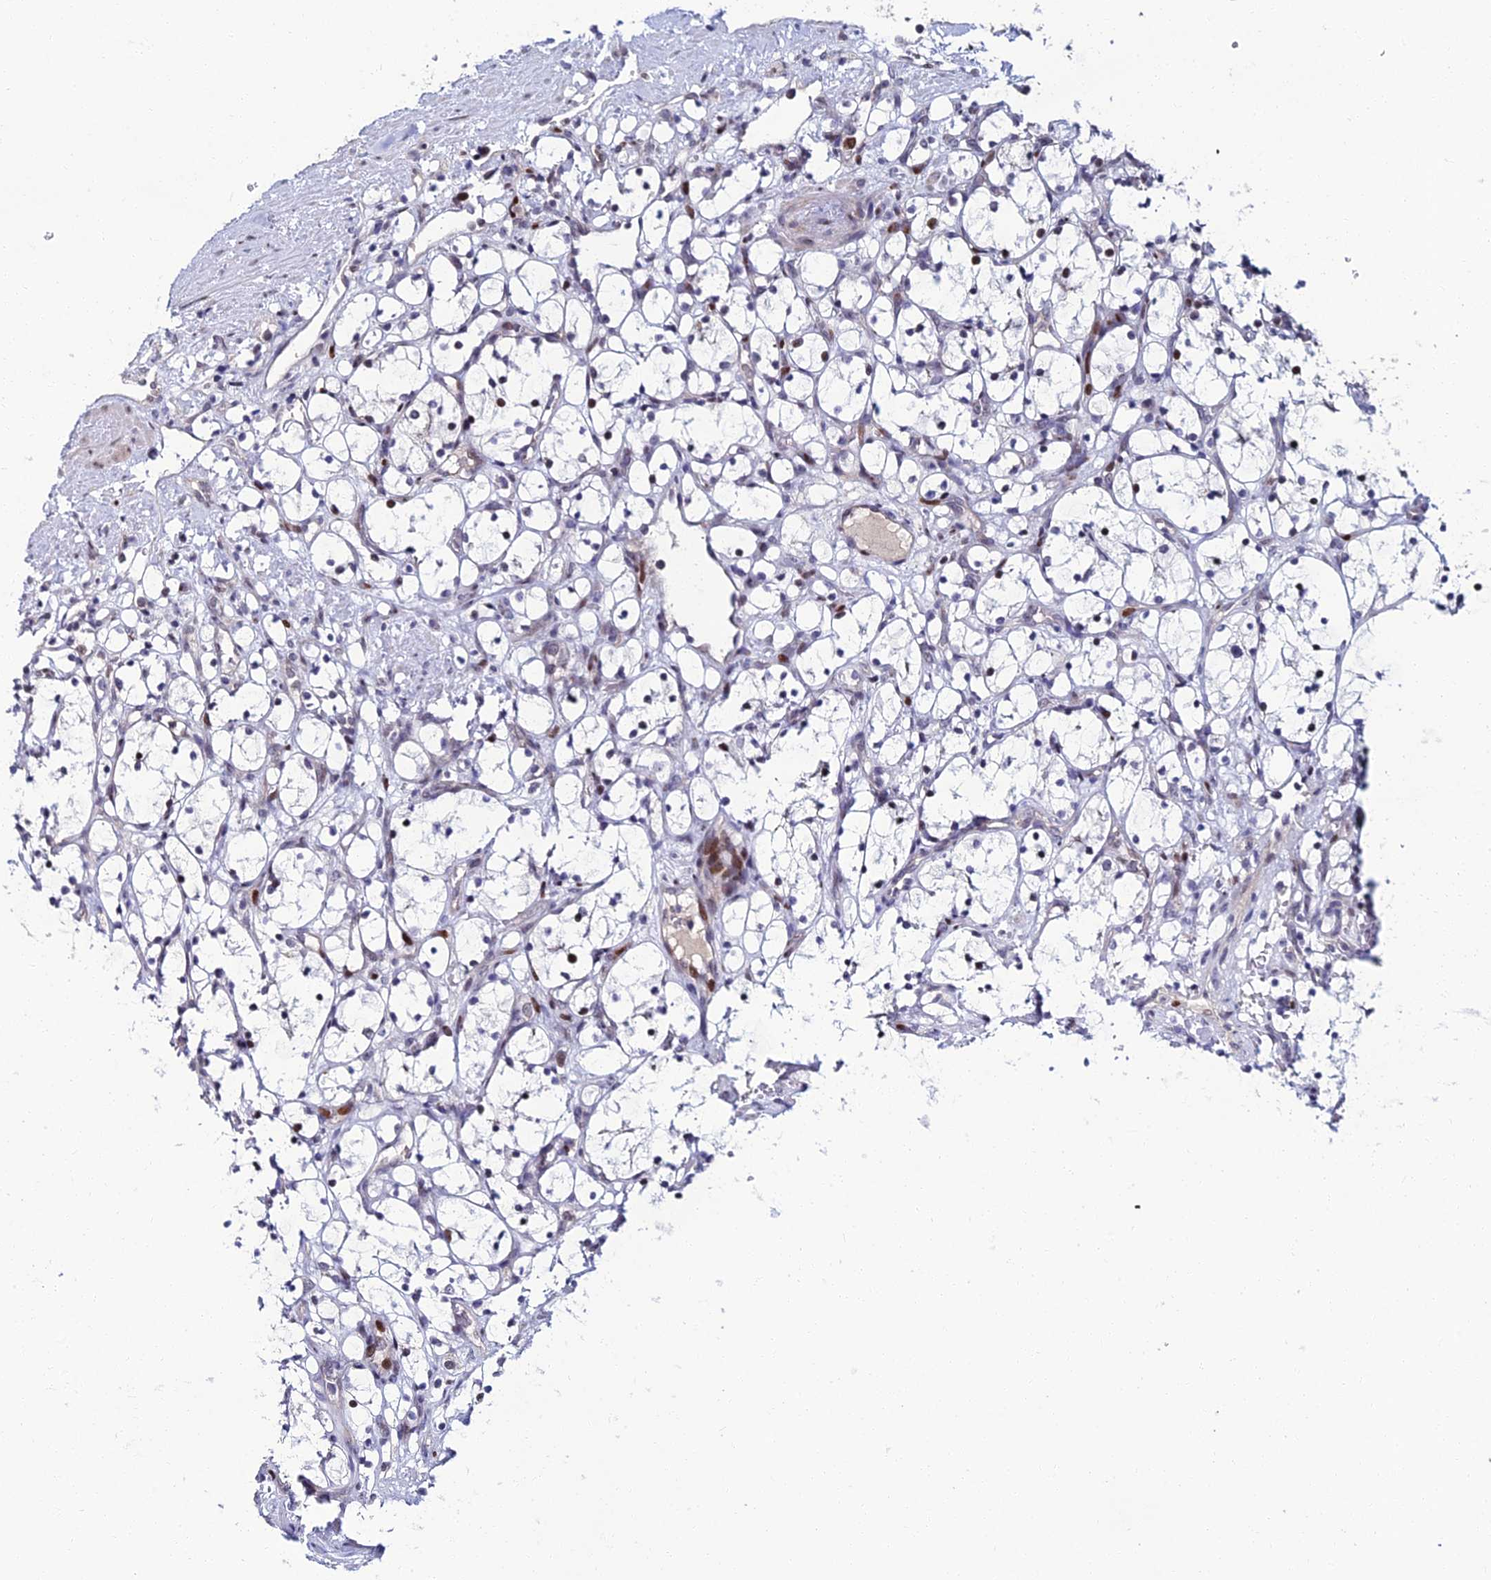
{"staining": {"intensity": "negative", "quantity": "none", "location": "none"}, "tissue": "renal cancer", "cell_type": "Tumor cells", "image_type": "cancer", "snomed": [{"axis": "morphology", "description": "Adenocarcinoma, NOS"}, {"axis": "topography", "description": "Kidney"}], "caption": "DAB immunohistochemical staining of human adenocarcinoma (renal) shows no significant staining in tumor cells. The staining is performed using DAB brown chromogen with nuclei counter-stained in using hematoxylin.", "gene": "TAF9B", "patient": {"sex": "female", "age": 69}}